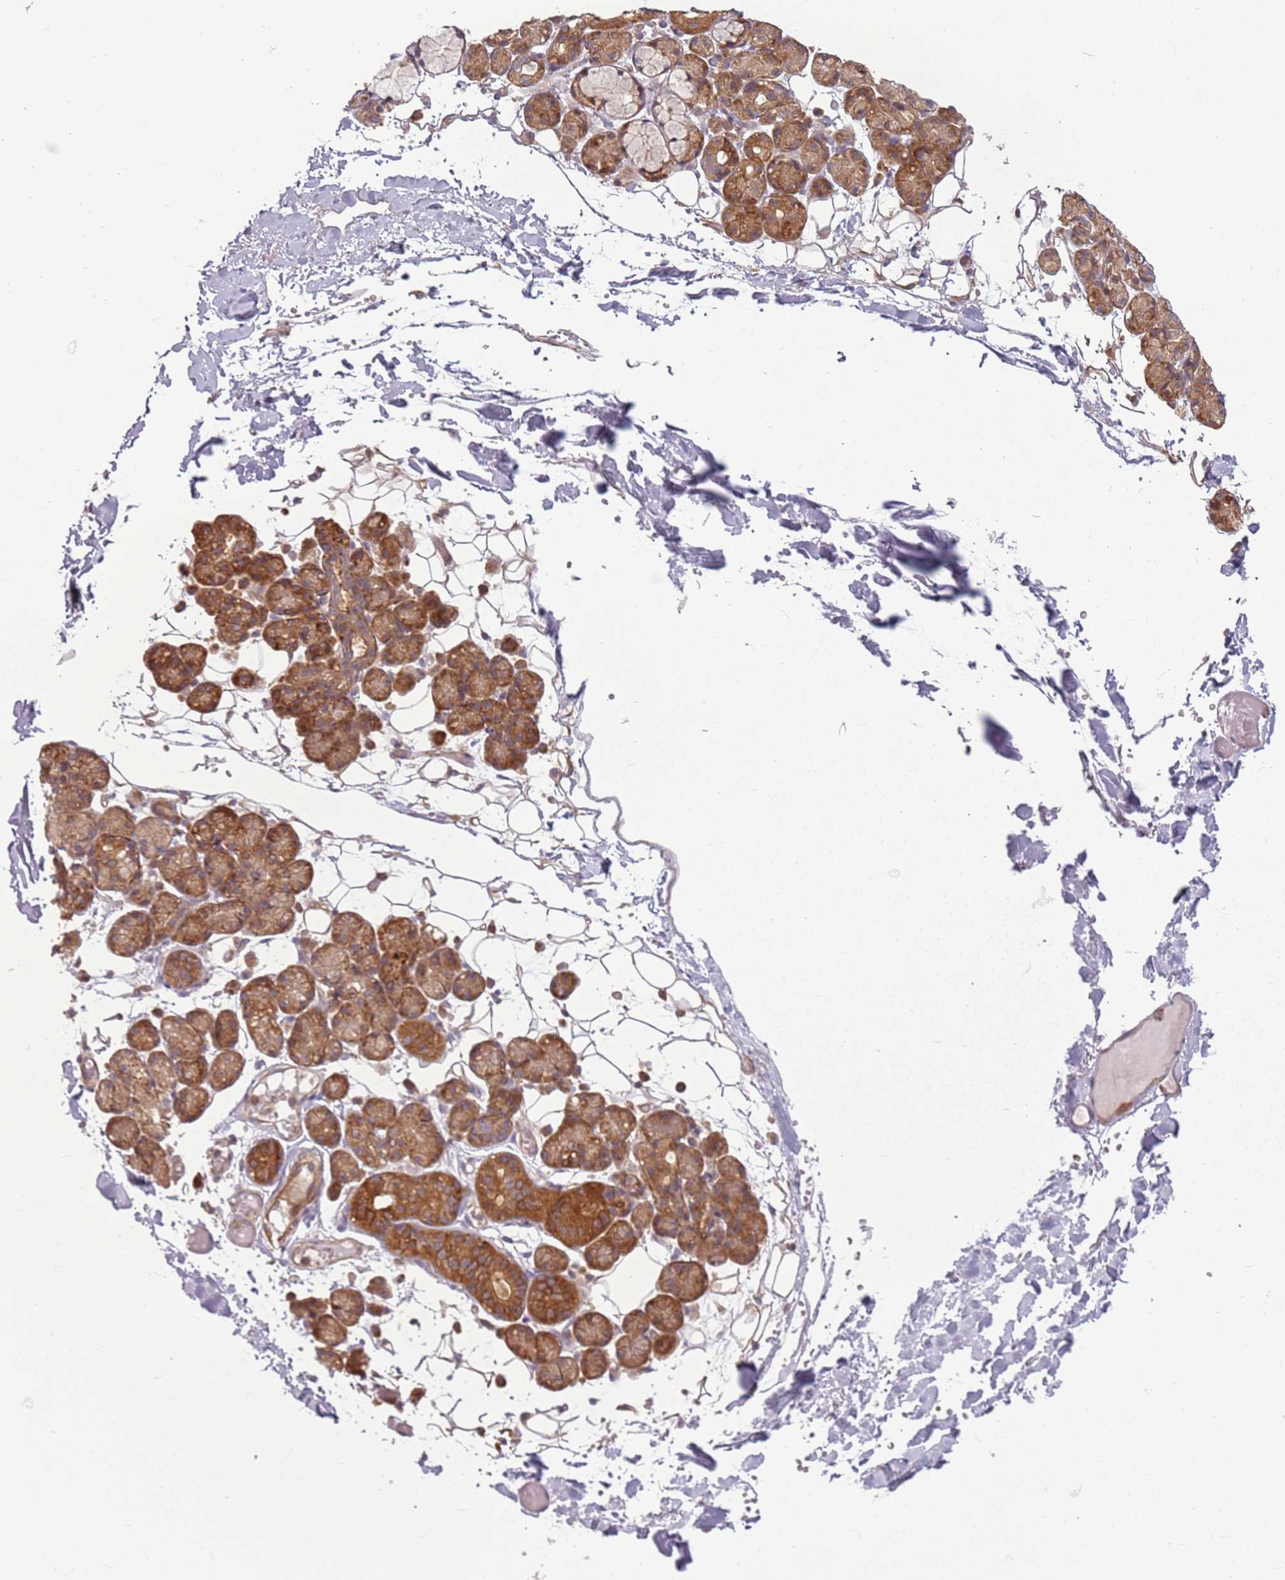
{"staining": {"intensity": "moderate", "quantity": "25%-75%", "location": "cytoplasmic/membranous"}, "tissue": "salivary gland", "cell_type": "Glandular cells", "image_type": "normal", "snomed": [{"axis": "morphology", "description": "Normal tissue, NOS"}, {"axis": "topography", "description": "Salivary gland"}], "caption": "Moderate cytoplasmic/membranous protein positivity is appreciated in about 25%-75% of glandular cells in salivary gland. The staining was performed using DAB to visualize the protein expression in brown, while the nuclei were stained in blue with hematoxylin (Magnification: 20x).", "gene": "RPL21", "patient": {"sex": "male", "age": 63}}